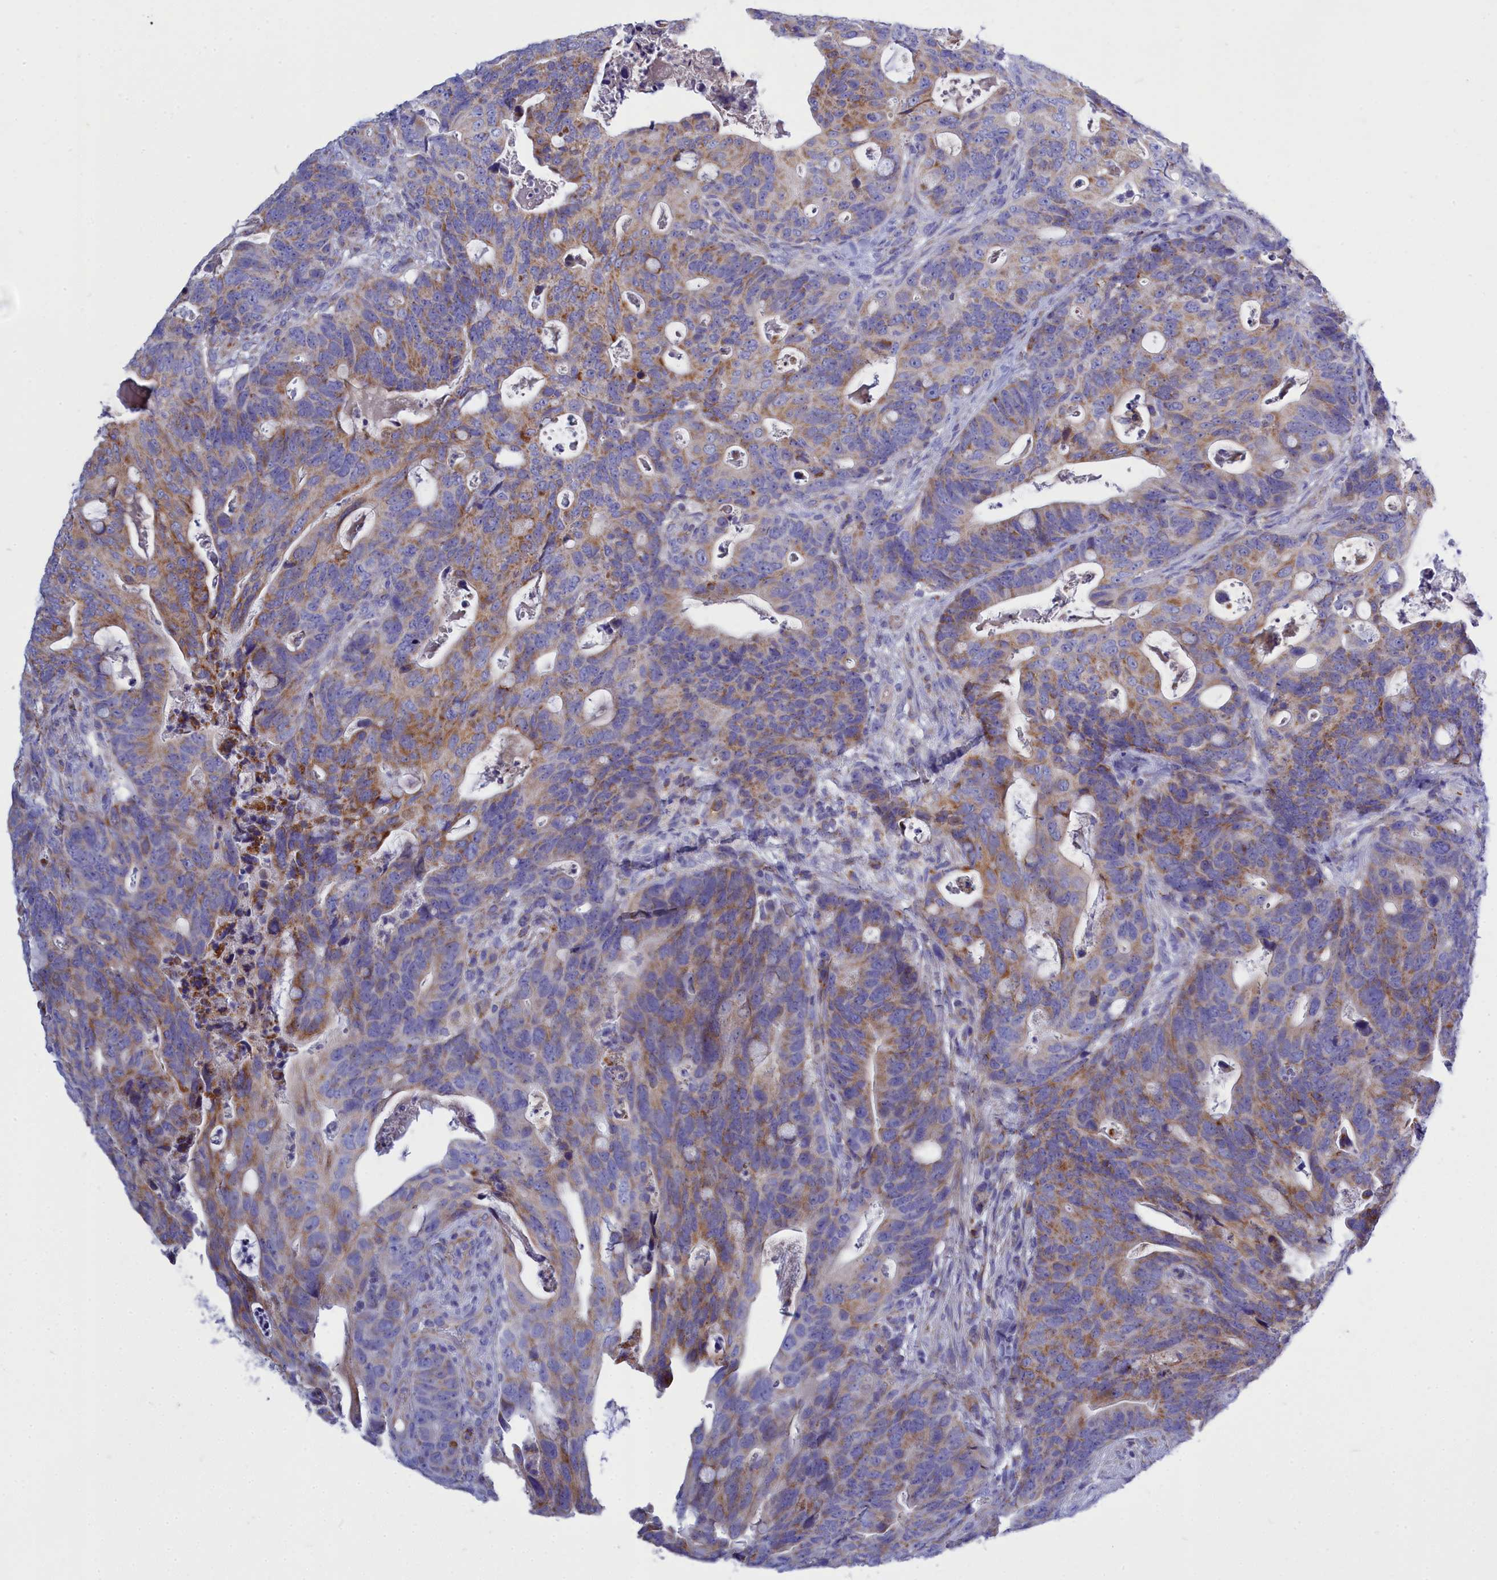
{"staining": {"intensity": "moderate", "quantity": ">75%", "location": "cytoplasmic/membranous"}, "tissue": "colorectal cancer", "cell_type": "Tumor cells", "image_type": "cancer", "snomed": [{"axis": "morphology", "description": "Adenocarcinoma, NOS"}, {"axis": "topography", "description": "Colon"}], "caption": "This image demonstrates immunohistochemistry (IHC) staining of colorectal cancer, with medium moderate cytoplasmic/membranous positivity in approximately >75% of tumor cells.", "gene": "CCRL2", "patient": {"sex": "female", "age": 82}}